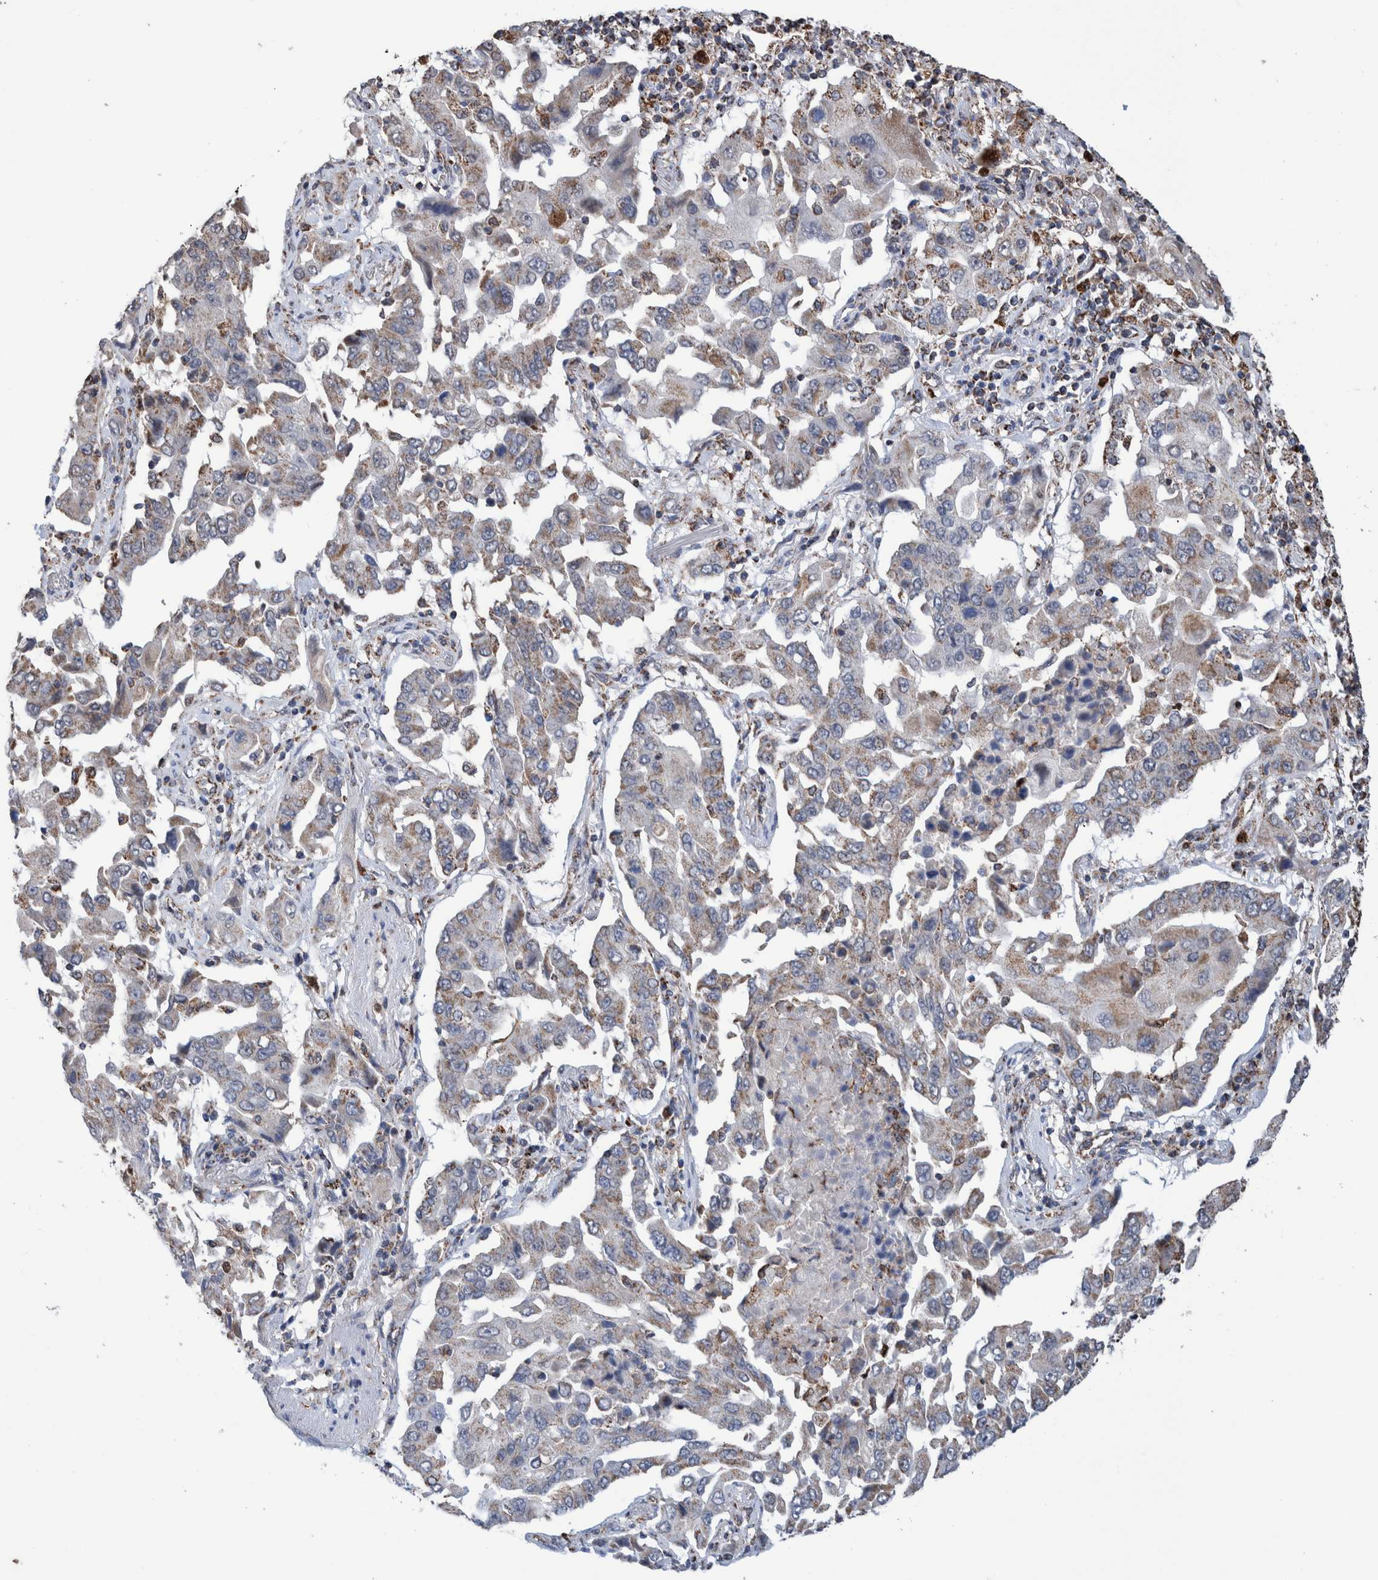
{"staining": {"intensity": "moderate", "quantity": "25%-75%", "location": "cytoplasmic/membranous"}, "tissue": "lung cancer", "cell_type": "Tumor cells", "image_type": "cancer", "snomed": [{"axis": "morphology", "description": "Adenocarcinoma, NOS"}, {"axis": "topography", "description": "Lung"}], "caption": "Immunohistochemical staining of human lung cancer (adenocarcinoma) displays medium levels of moderate cytoplasmic/membranous protein expression in about 25%-75% of tumor cells.", "gene": "DECR1", "patient": {"sex": "female", "age": 65}}